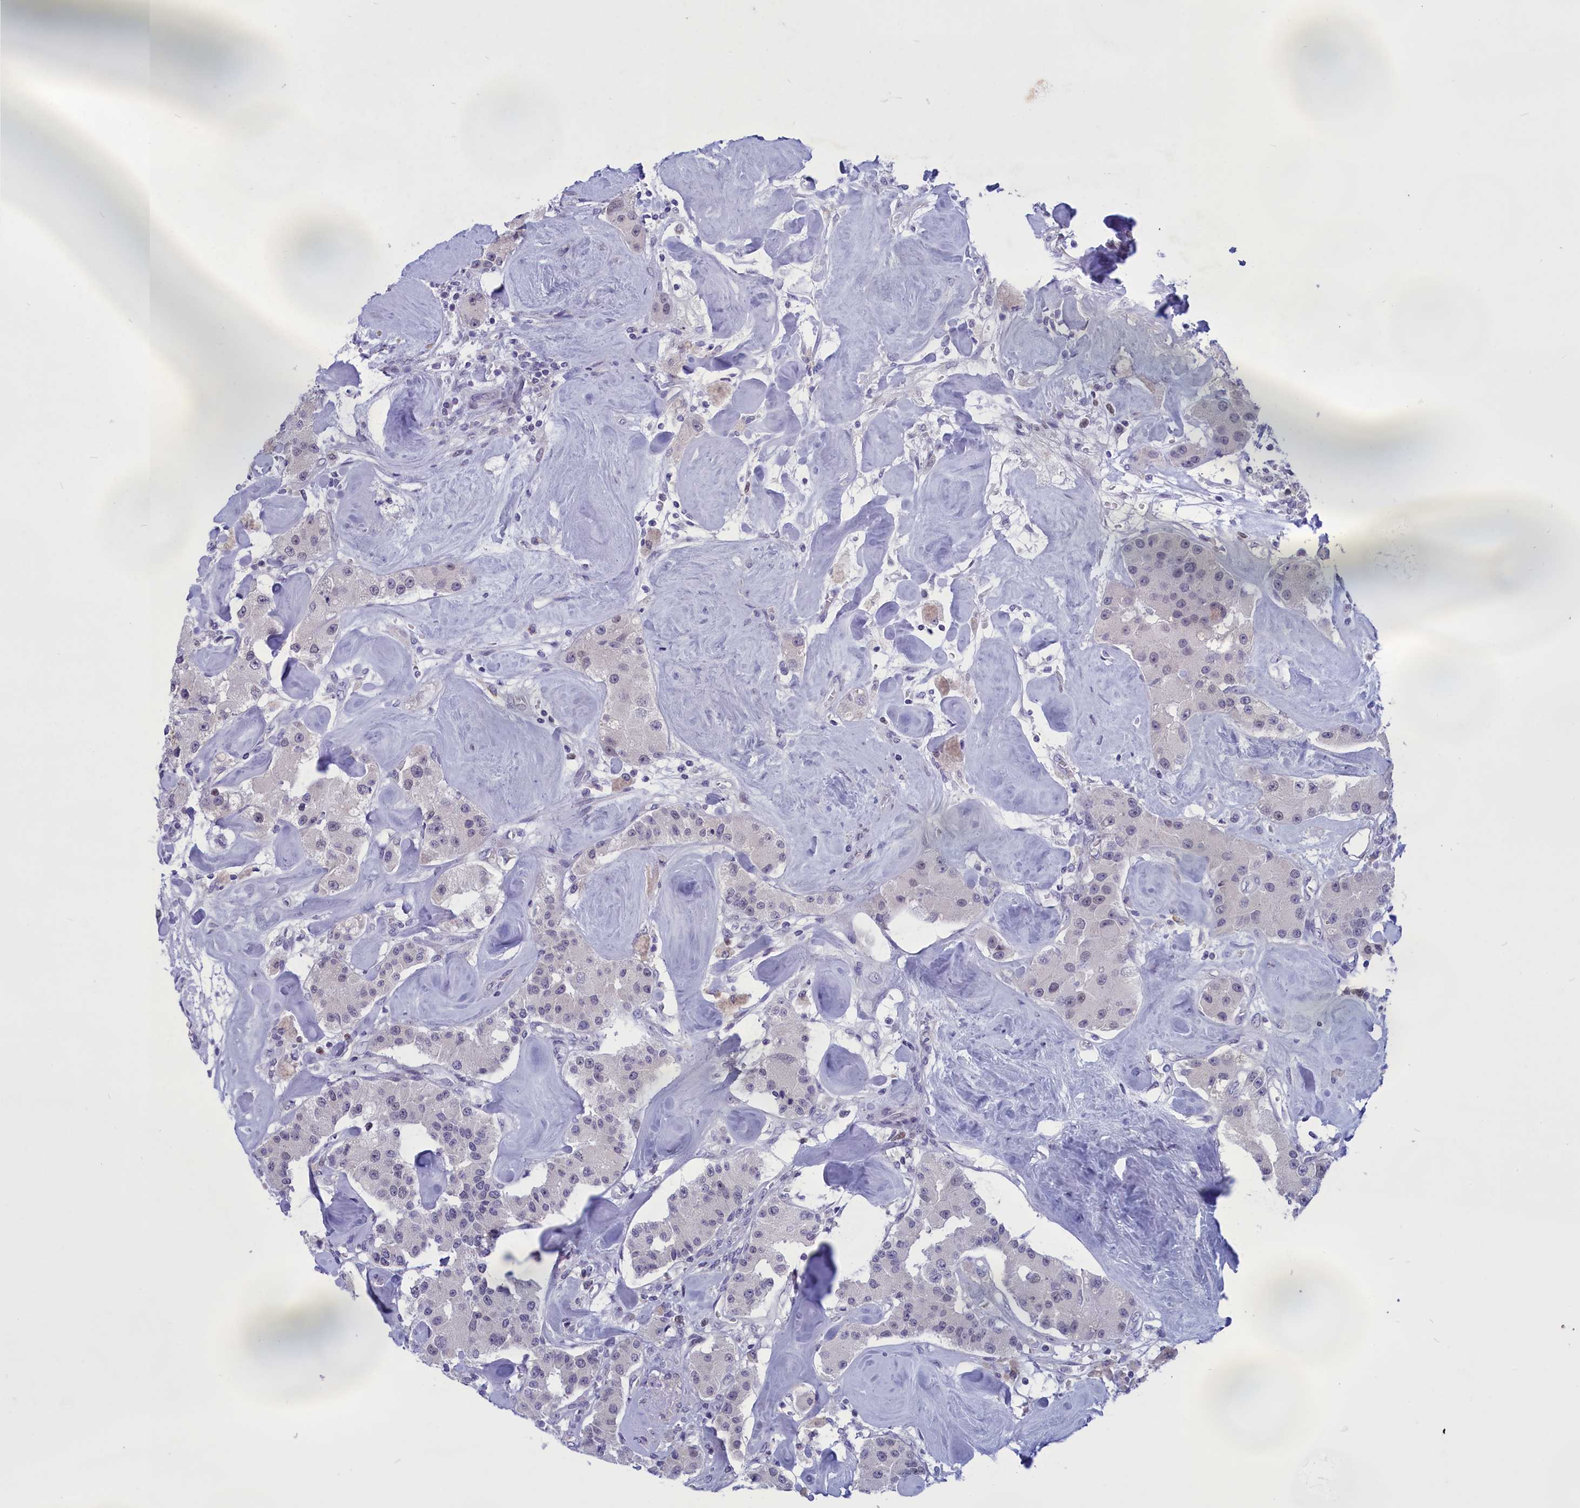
{"staining": {"intensity": "negative", "quantity": "none", "location": "none"}, "tissue": "carcinoid", "cell_type": "Tumor cells", "image_type": "cancer", "snomed": [{"axis": "morphology", "description": "Carcinoid, malignant, NOS"}, {"axis": "topography", "description": "Pancreas"}], "caption": "High power microscopy photomicrograph of an immunohistochemistry (IHC) photomicrograph of carcinoid (malignant), revealing no significant positivity in tumor cells. (DAB (3,3'-diaminobenzidine) IHC with hematoxylin counter stain).", "gene": "ELOA2", "patient": {"sex": "male", "age": 41}}